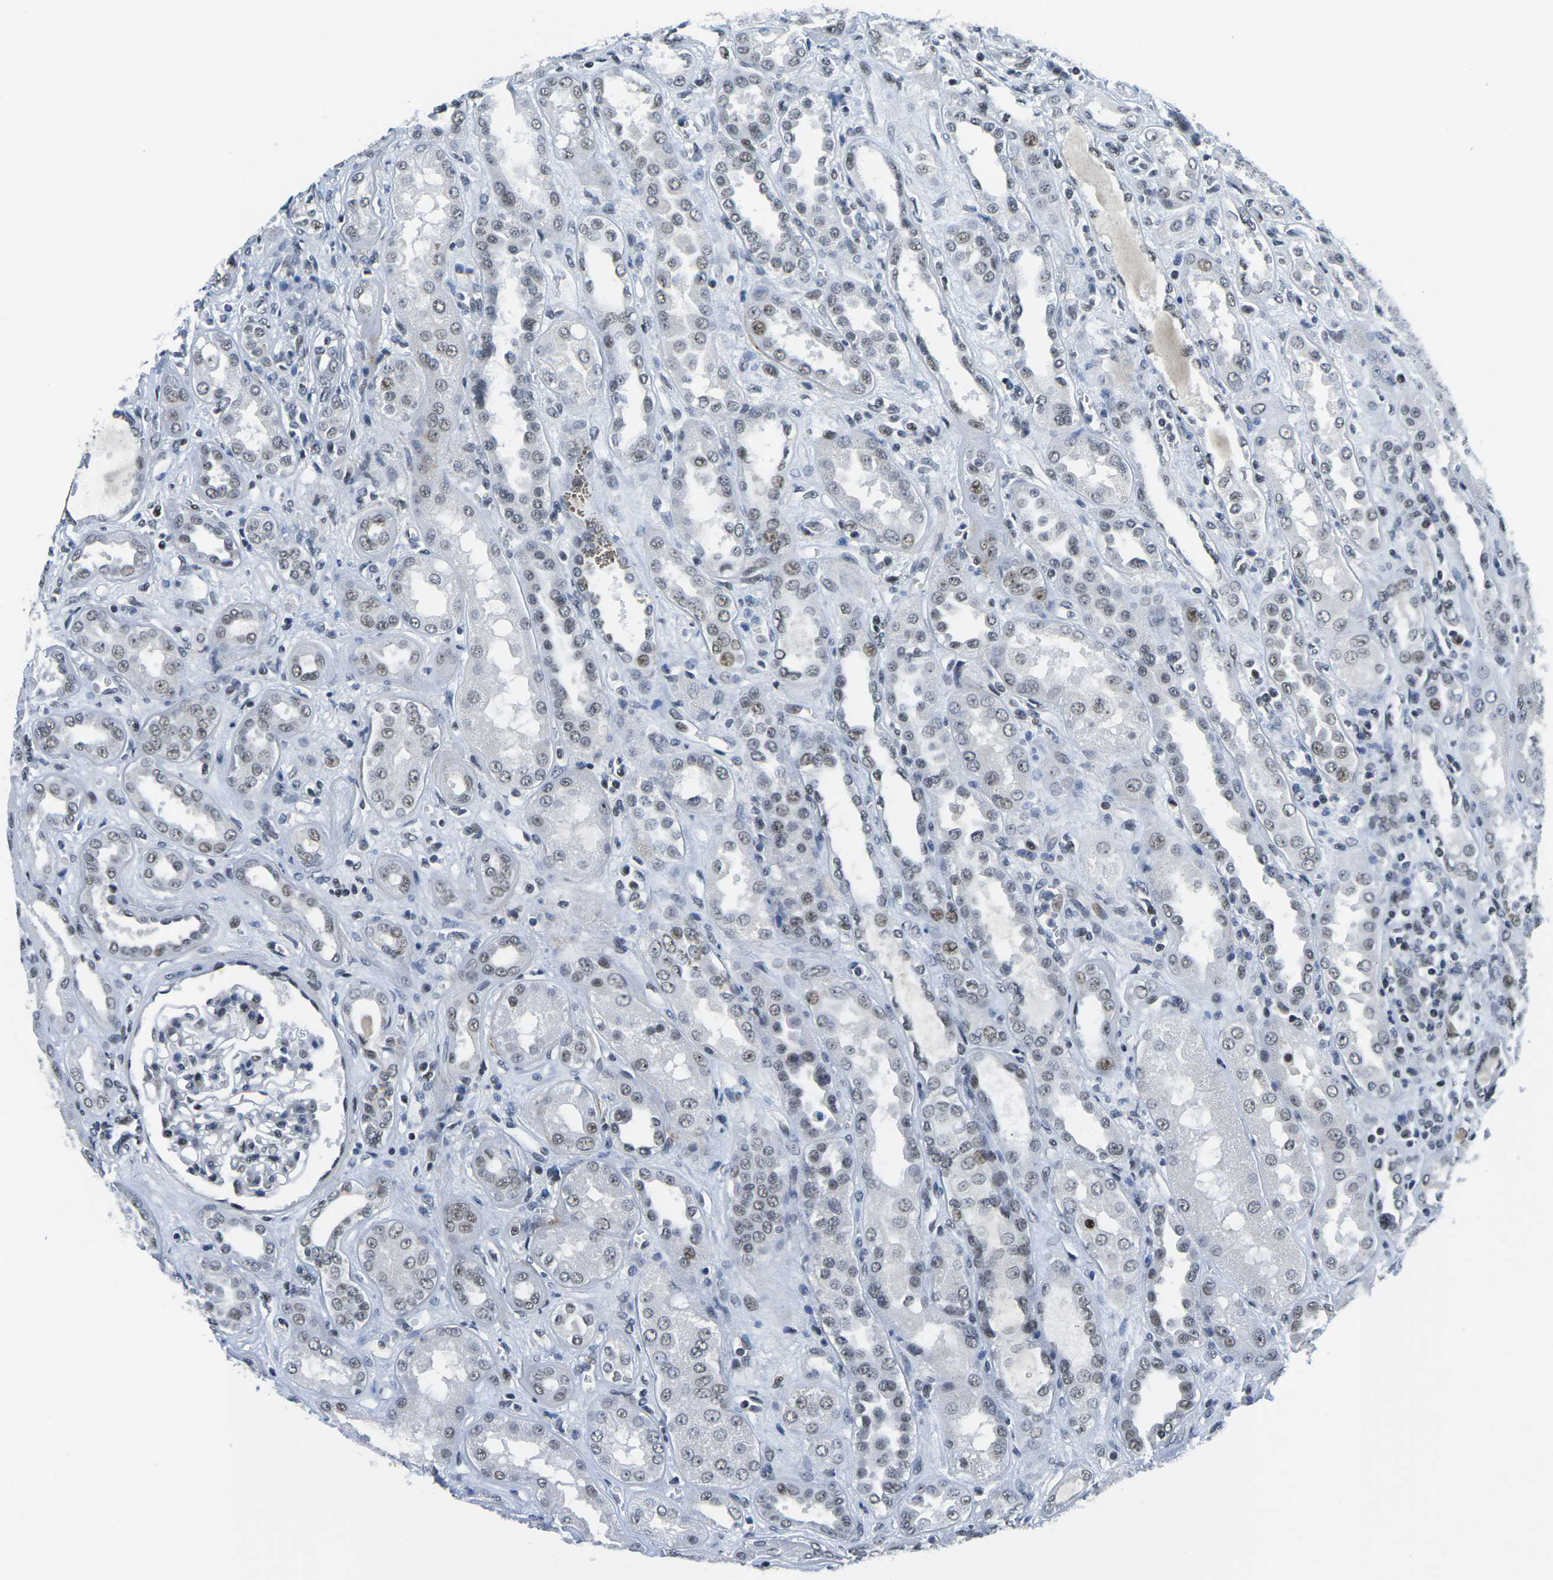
{"staining": {"intensity": "moderate", "quantity": "<25%", "location": "nuclear"}, "tissue": "kidney", "cell_type": "Cells in glomeruli", "image_type": "normal", "snomed": [{"axis": "morphology", "description": "Normal tissue, NOS"}, {"axis": "topography", "description": "Kidney"}], "caption": "Immunohistochemistry staining of normal kidney, which displays low levels of moderate nuclear staining in about <25% of cells in glomeruli indicating moderate nuclear protein positivity. The staining was performed using DAB (brown) for protein detection and nuclei were counterstained in hematoxylin (blue).", "gene": "PRPF8", "patient": {"sex": "male", "age": 59}}